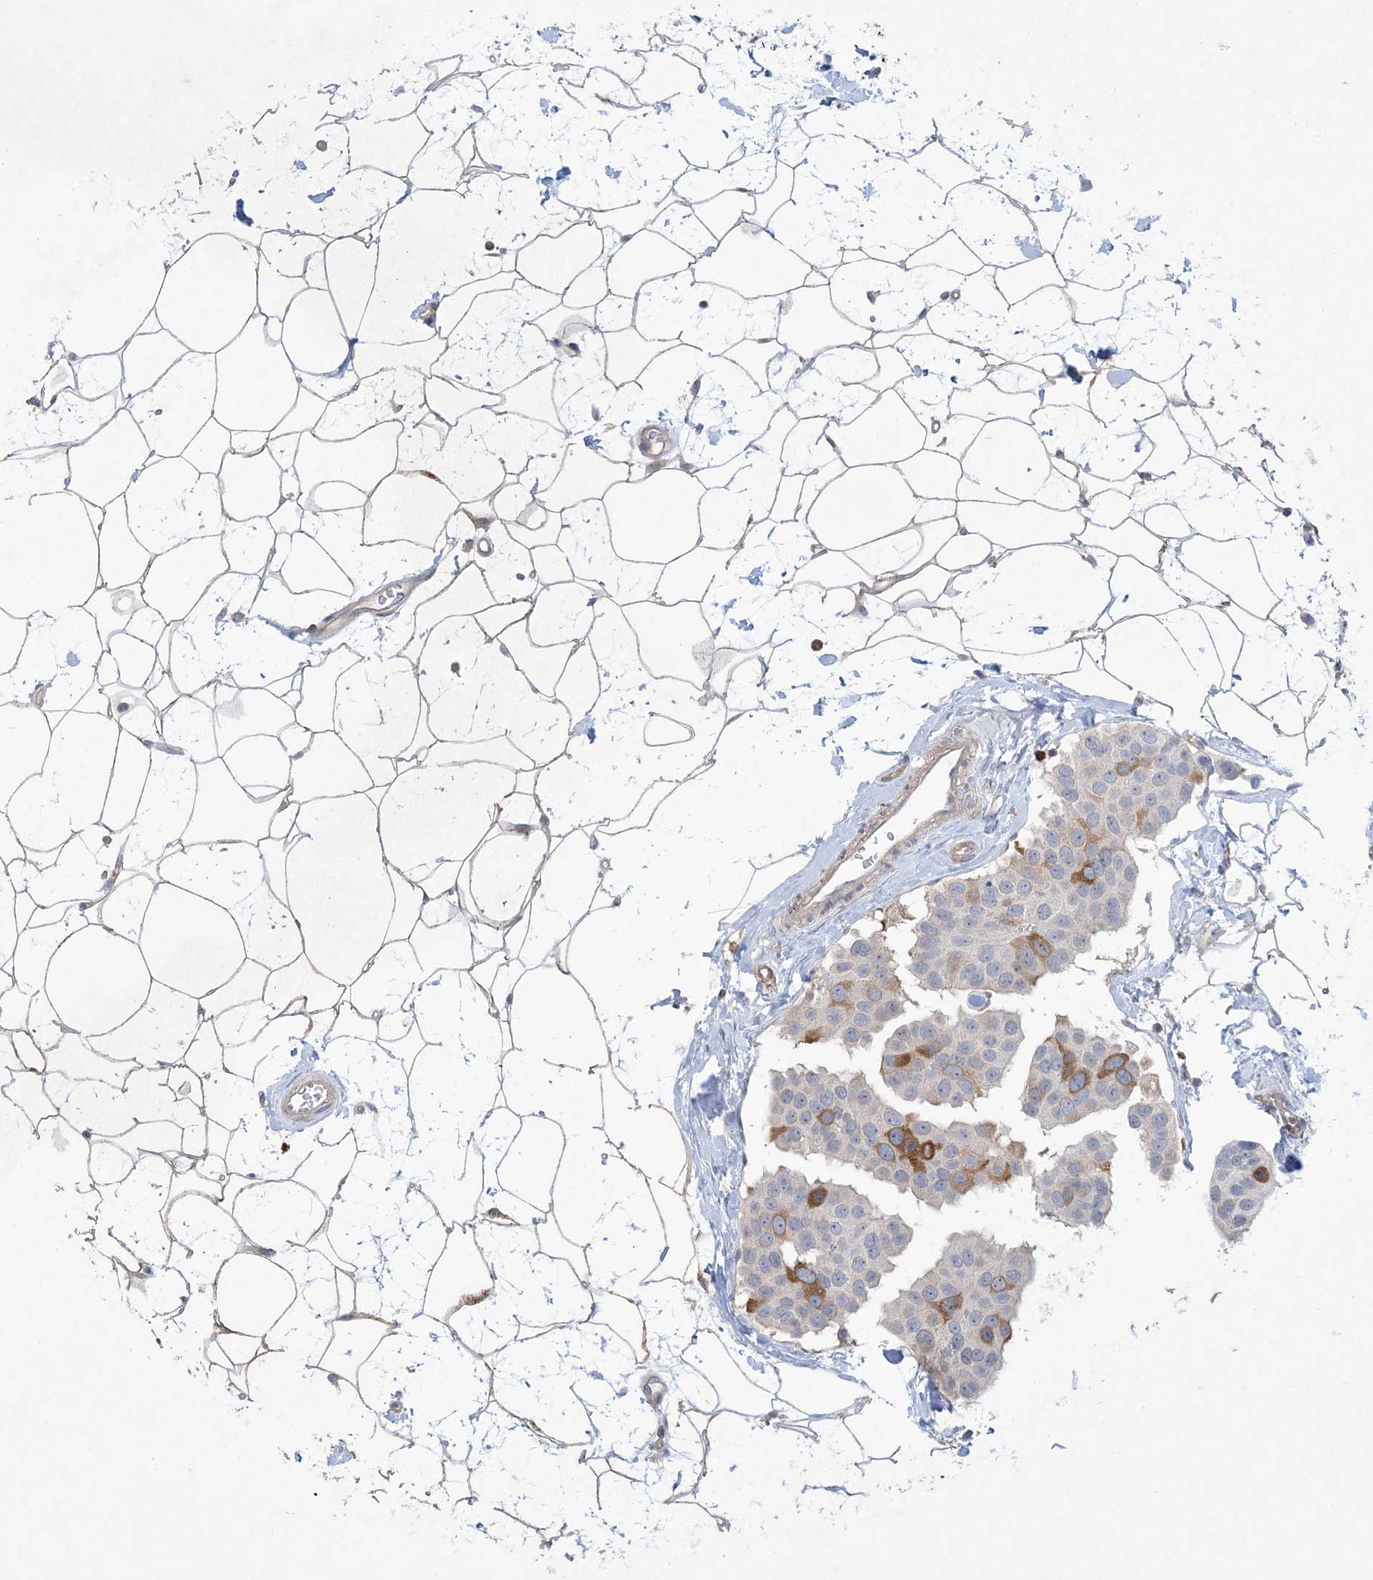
{"staining": {"intensity": "moderate", "quantity": "<25%", "location": "cytoplasmic/membranous"}, "tissue": "breast cancer", "cell_type": "Tumor cells", "image_type": "cancer", "snomed": [{"axis": "morphology", "description": "Normal tissue, NOS"}, {"axis": "morphology", "description": "Duct carcinoma"}, {"axis": "topography", "description": "Breast"}], "caption": "A low amount of moderate cytoplasmic/membranous staining is seen in approximately <25% of tumor cells in breast cancer (infiltrating ductal carcinoma) tissue.", "gene": "AOC1", "patient": {"sex": "female", "age": 39}}